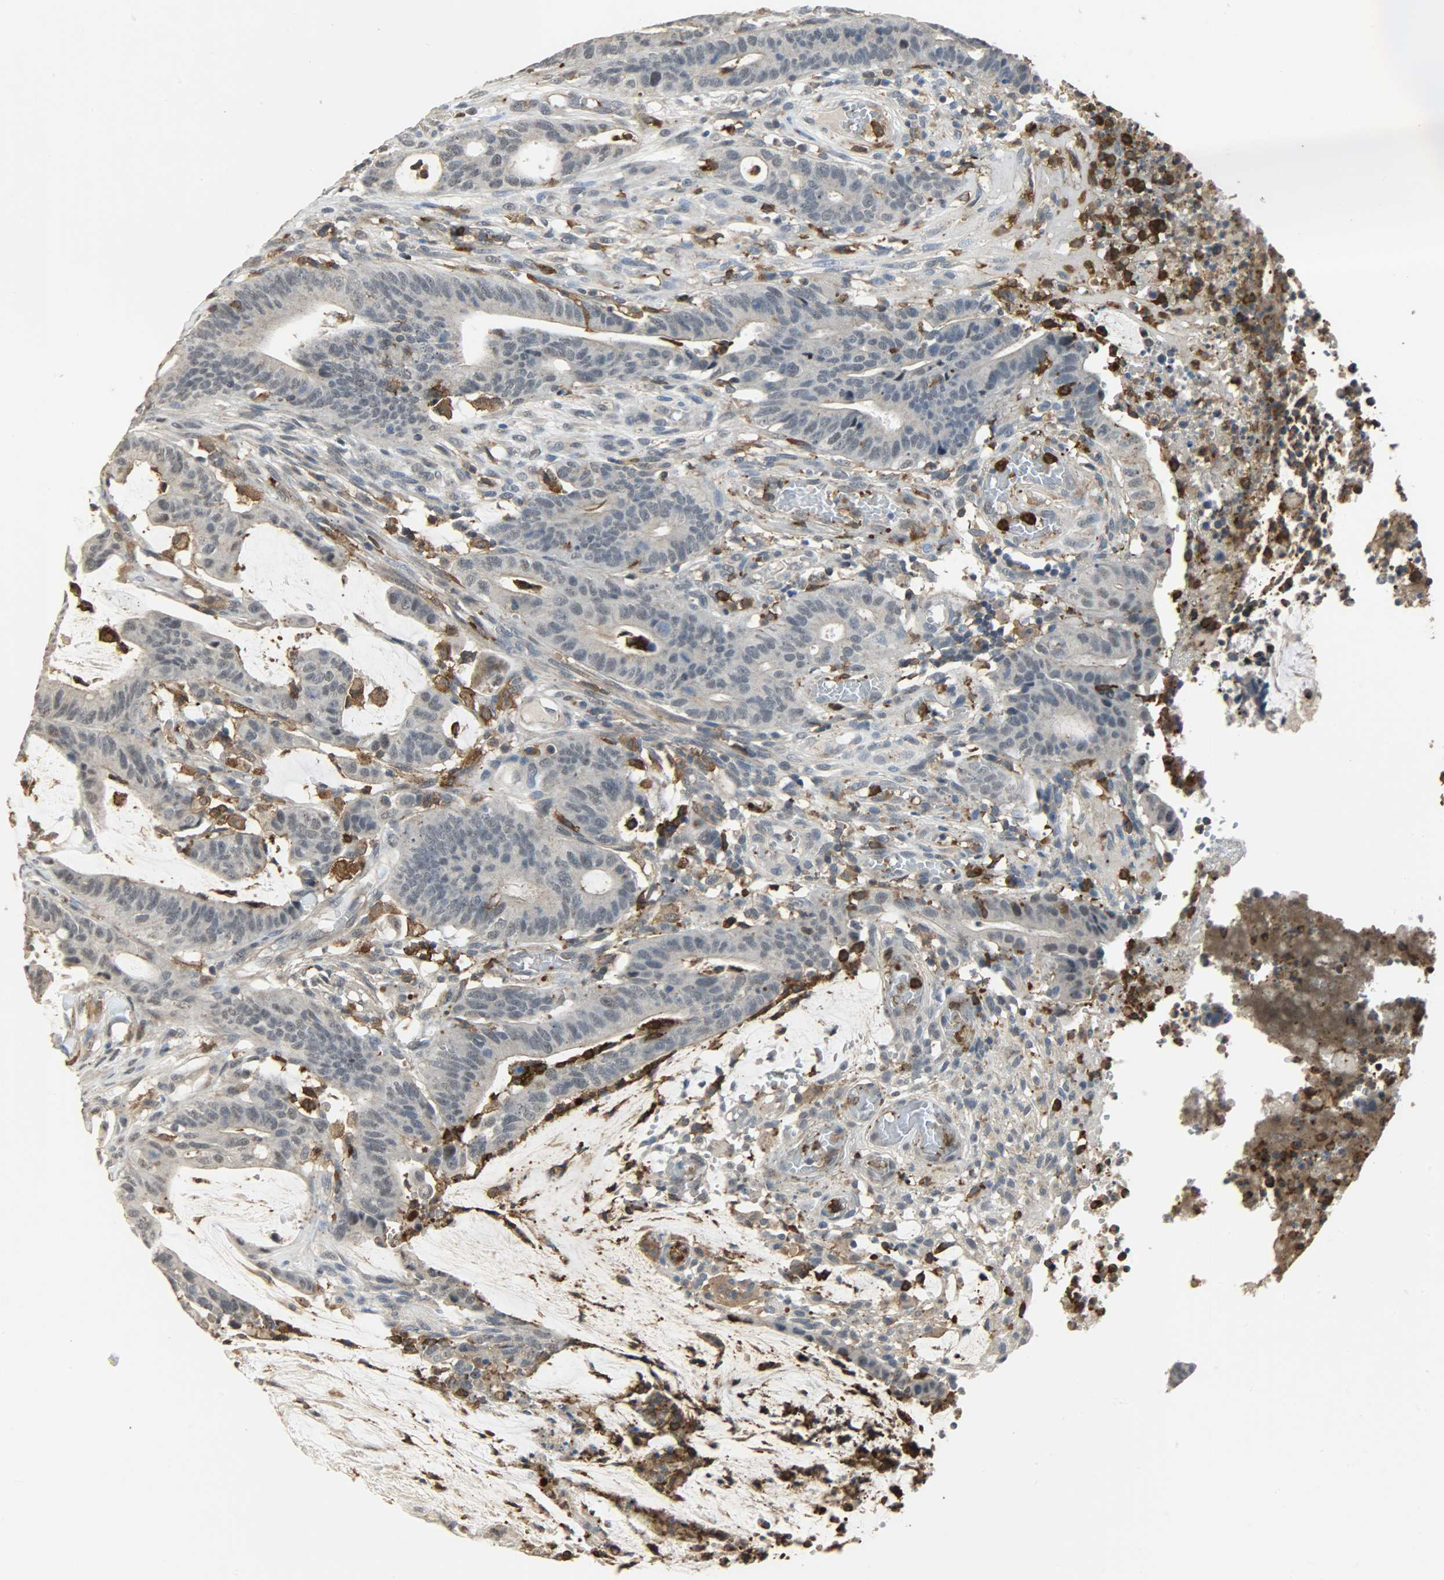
{"staining": {"intensity": "negative", "quantity": "none", "location": "none"}, "tissue": "colorectal cancer", "cell_type": "Tumor cells", "image_type": "cancer", "snomed": [{"axis": "morphology", "description": "Adenocarcinoma, NOS"}, {"axis": "topography", "description": "Rectum"}], "caption": "The image reveals no significant expression in tumor cells of adenocarcinoma (colorectal).", "gene": "SKAP2", "patient": {"sex": "female", "age": 66}}